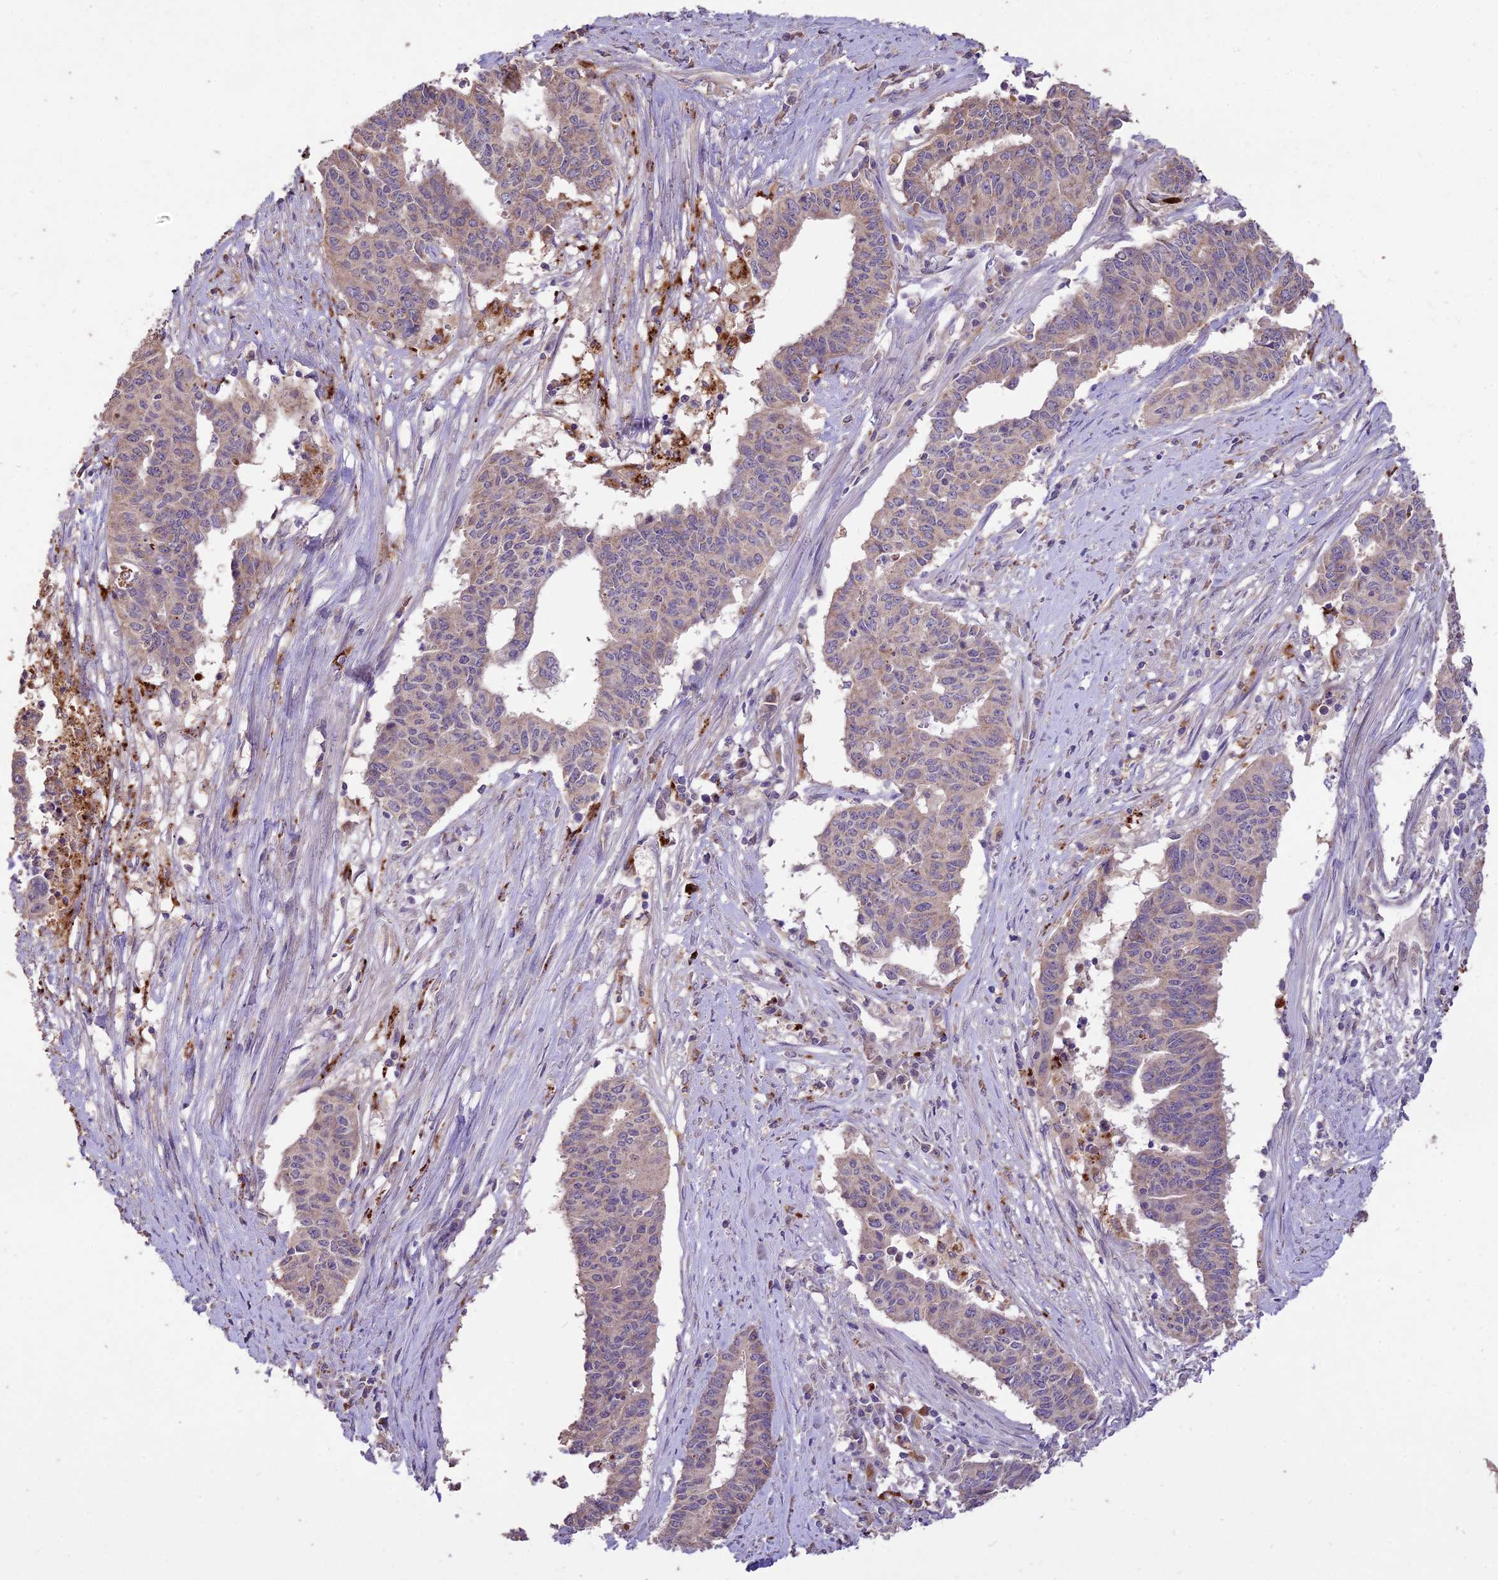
{"staining": {"intensity": "weak", "quantity": "25%-75%", "location": "cytoplasmic/membranous"}, "tissue": "endometrial cancer", "cell_type": "Tumor cells", "image_type": "cancer", "snomed": [{"axis": "morphology", "description": "Adenocarcinoma, NOS"}, {"axis": "topography", "description": "Endometrium"}], "caption": "Immunohistochemical staining of human endometrial cancer (adenocarcinoma) exhibits low levels of weak cytoplasmic/membranous positivity in approximately 25%-75% of tumor cells. The protein is stained brown, and the nuclei are stained in blue (DAB (3,3'-diaminobenzidine) IHC with brightfield microscopy, high magnification).", "gene": "SDHD", "patient": {"sex": "female", "age": 59}}